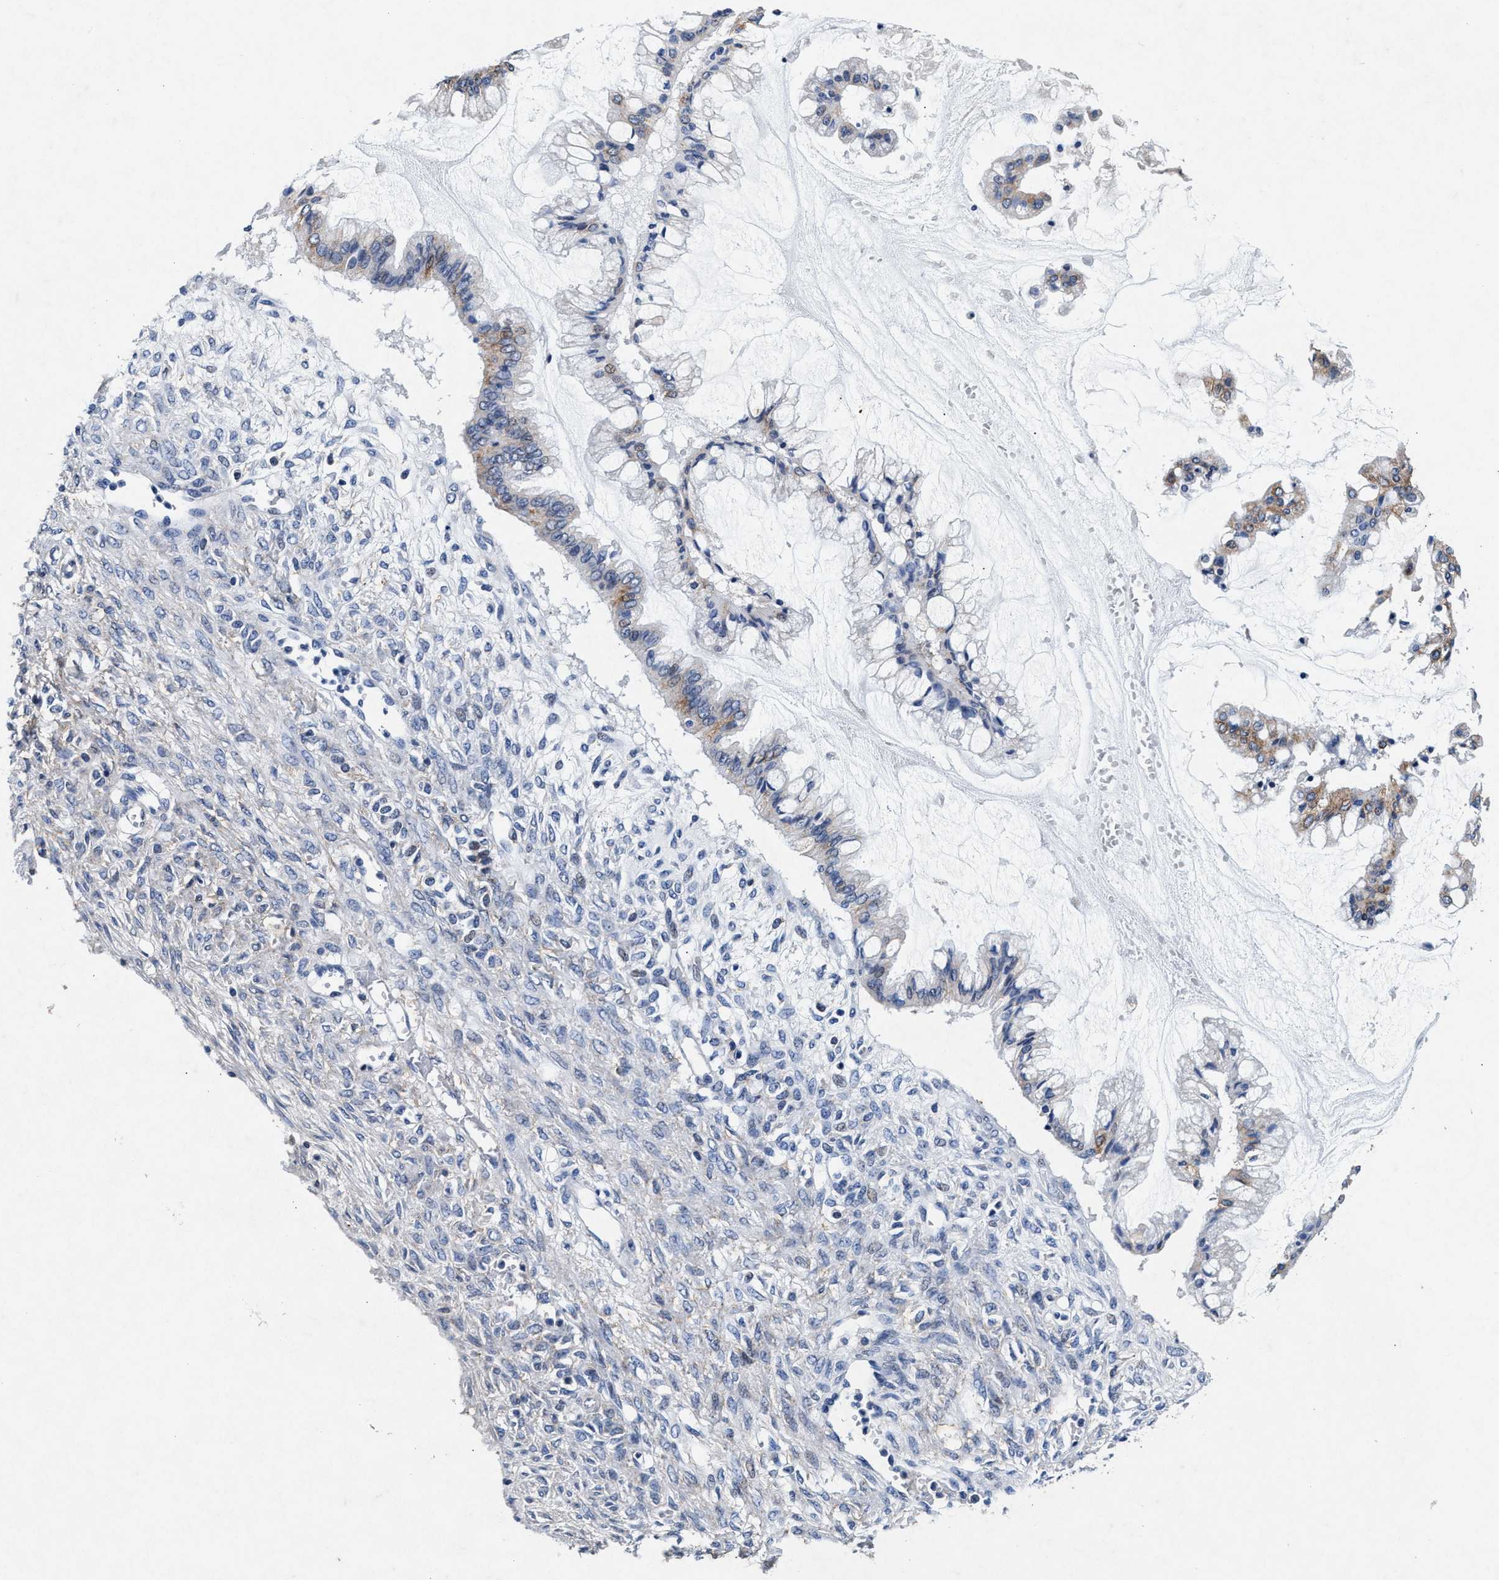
{"staining": {"intensity": "weak", "quantity": "25%-75%", "location": "cytoplasmic/membranous"}, "tissue": "ovarian cancer", "cell_type": "Tumor cells", "image_type": "cancer", "snomed": [{"axis": "morphology", "description": "Cystadenocarcinoma, mucinous, NOS"}, {"axis": "topography", "description": "Ovary"}], "caption": "Protein expression analysis of human ovarian cancer (mucinous cystadenocarcinoma) reveals weak cytoplasmic/membranous expression in approximately 25%-75% of tumor cells.", "gene": "SLC8A1", "patient": {"sex": "female", "age": 73}}